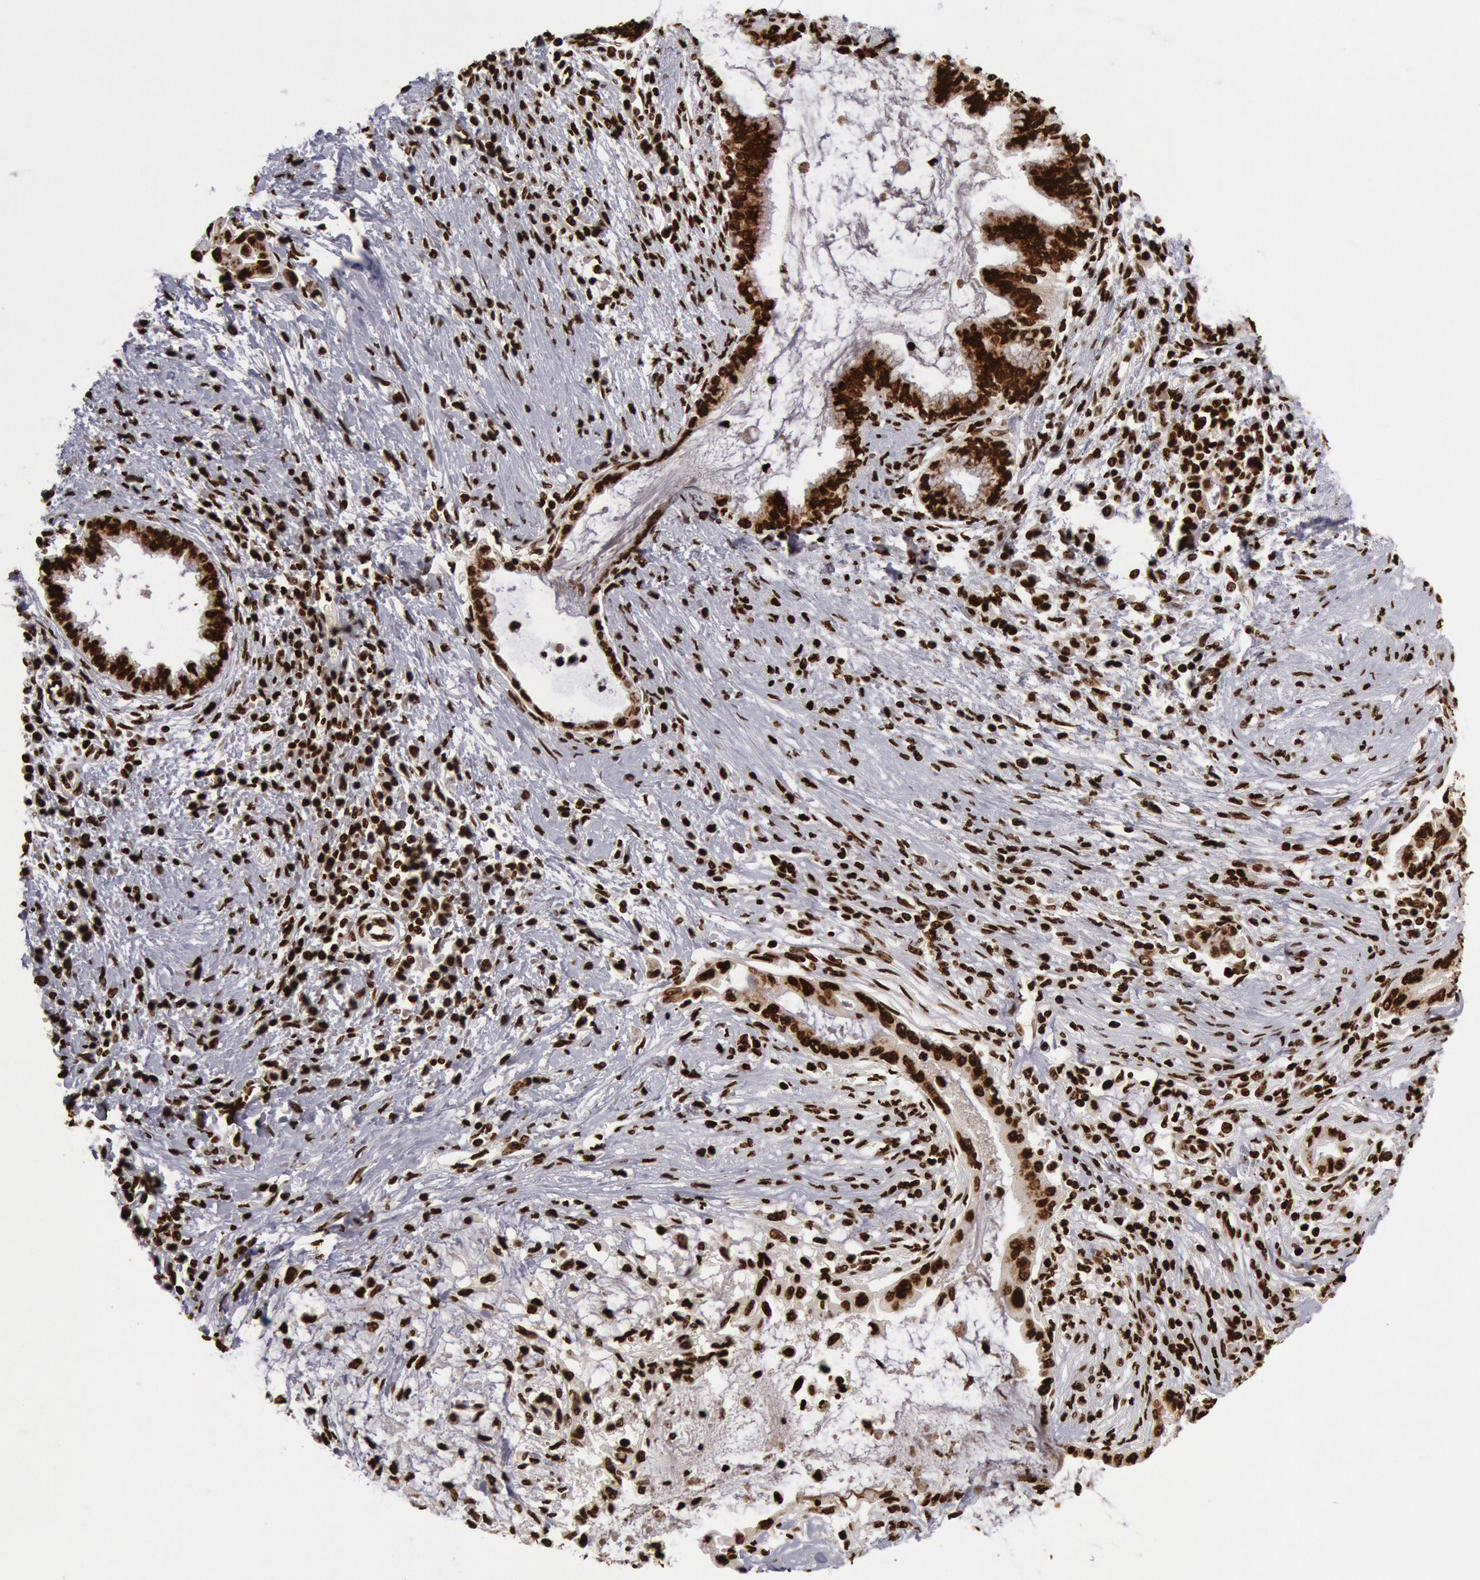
{"staining": {"intensity": "strong", "quantity": ">75%", "location": "nuclear"}, "tissue": "pancreatic cancer", "cell_type": "Tumor cells", "image_type": "cancer", "snomed": [{"axis": "morphology", "description": "Adenocarcinoma, NOS"}, {"axis": "topography", "description": "Pancreas"}], "caption": "An image showing strong nuclear expression in approximately >75% of tumor cells in pancreatic cancer (adenocarcinoma), as visualized by brown immunohistochemical staining.", "gene": "H3-4", "patient": {"sex": "female", "age": 64}}